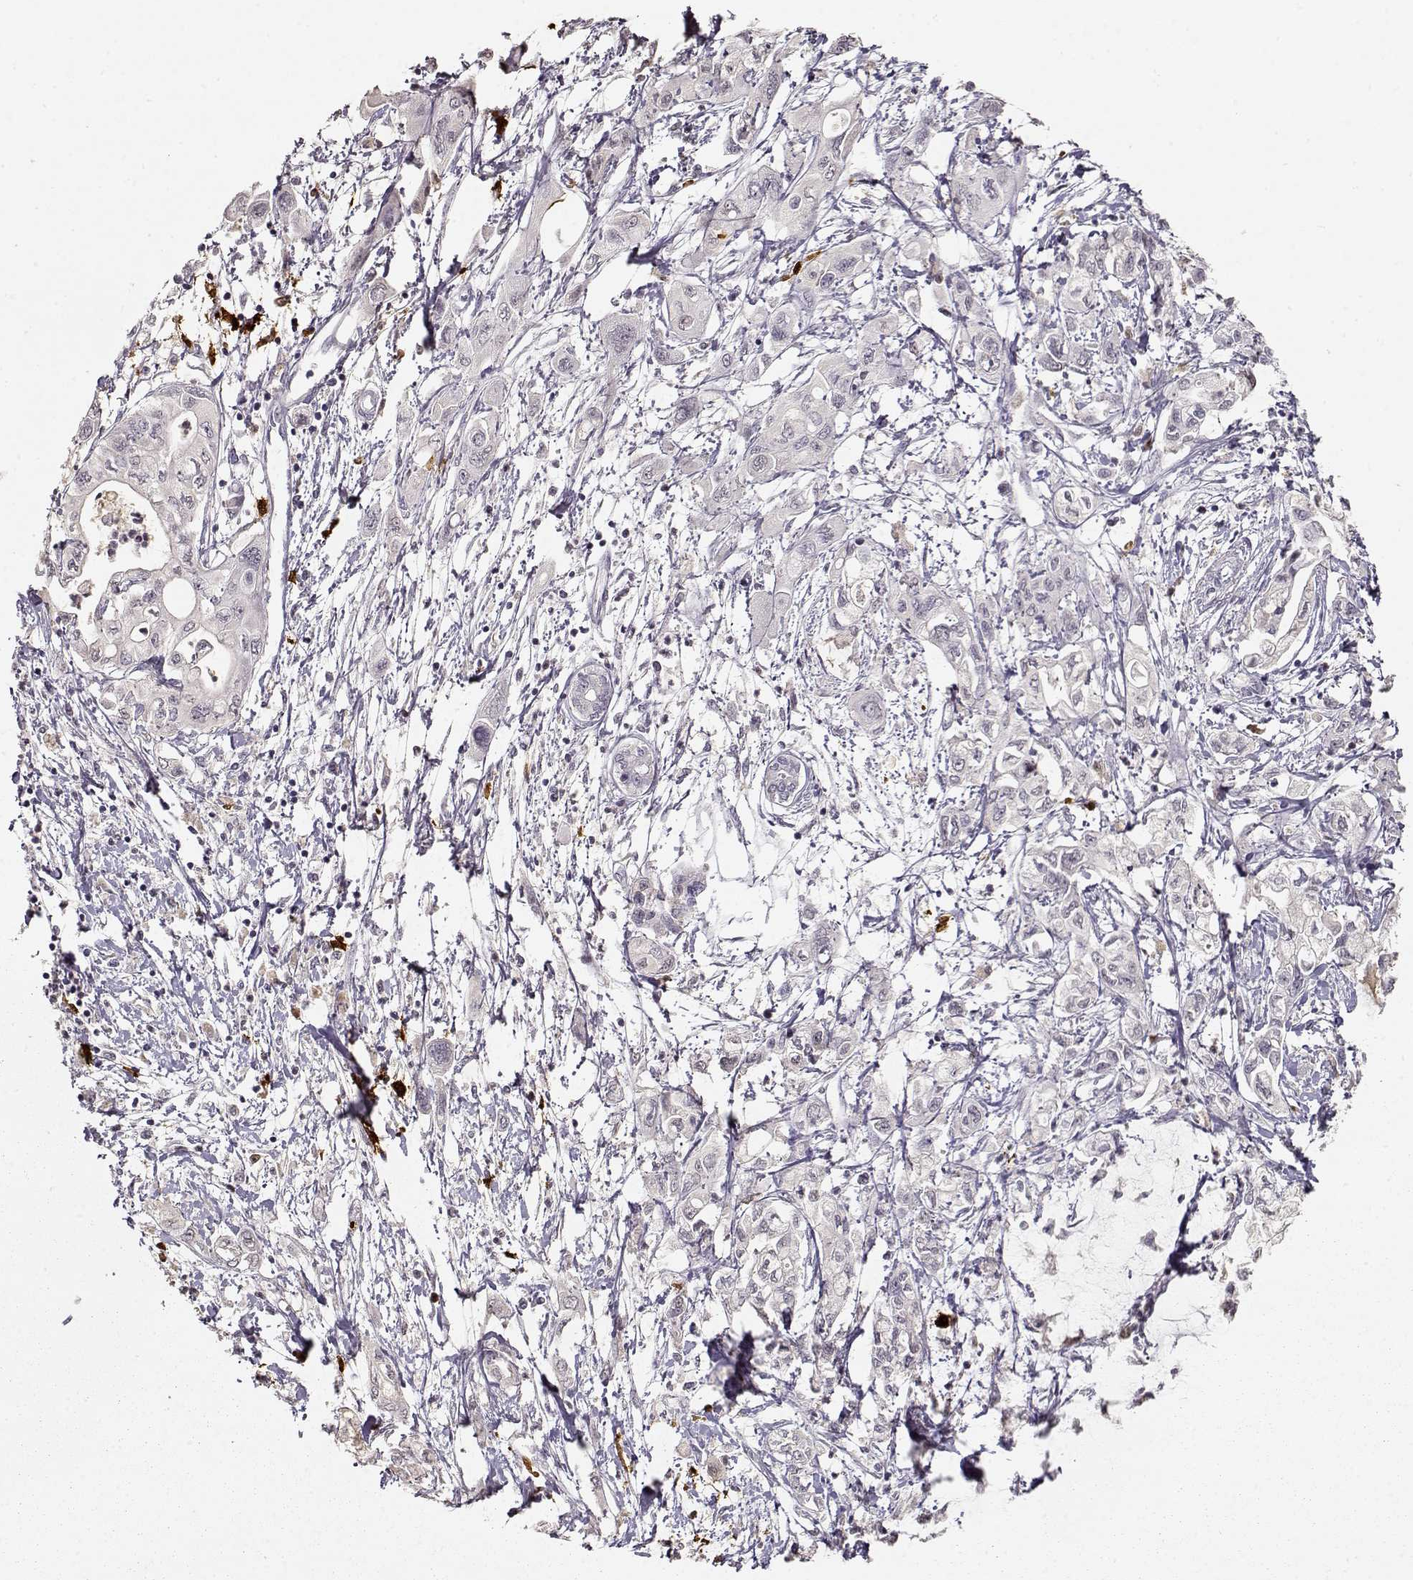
{"staining": {"intensity": "negative", "quantity": "none", "location": "none"}, "tissue": "pancreatic cancer", "cell_type": "Tumor cells", "image_type": "cancer", "snomed": [{"axis": "morphology", "description": "Adenocarcinoma, NOS"}, {"axis": "topography", "description": "Pancreas"}], "caption": "Immunohistochemistry (IHC) of human pancreatic cancer demonstrates no staining in tumor cells.", "gene": "S100B", "patient": {"sex": "male", "age": 54}}